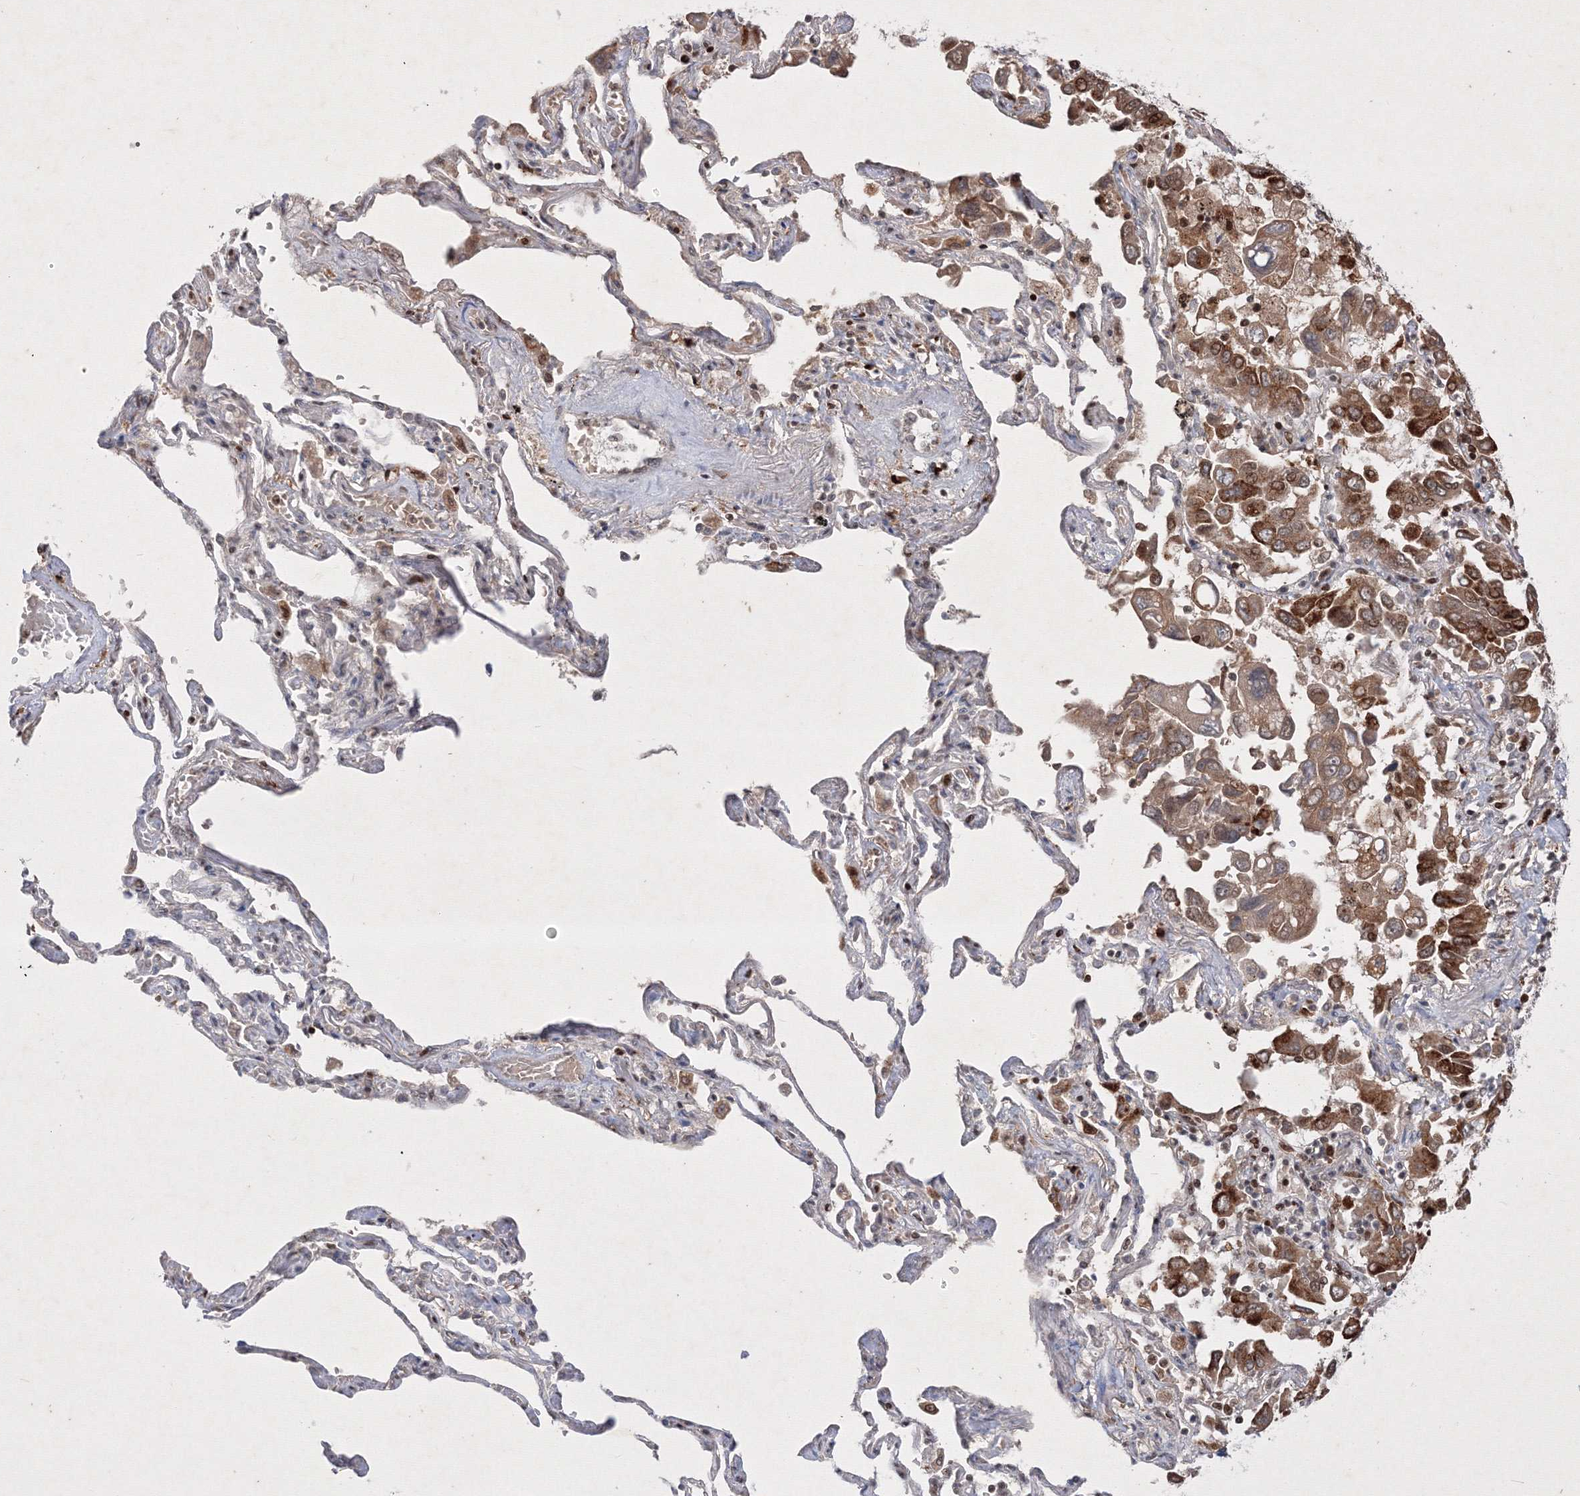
{"staining": {"intensity": "moderate", "quantity": ">75%", "location": "cytoplasmic/membranous"}, "tissue": "lung cancer", "cell_type": "Tumor cells", "image_type": "cancer", "snomed": [{"axis": "morphology", "description": "Adenocarcinoma, NOS"}, {"axis": "topography", "description": "Lung"}], "caption": "Lung adenocarcinoma stained with a protein marker shows moderate staining in tumor cells.", "gene": "TAB1", "patient": {"sex": "male", "age": 64}}